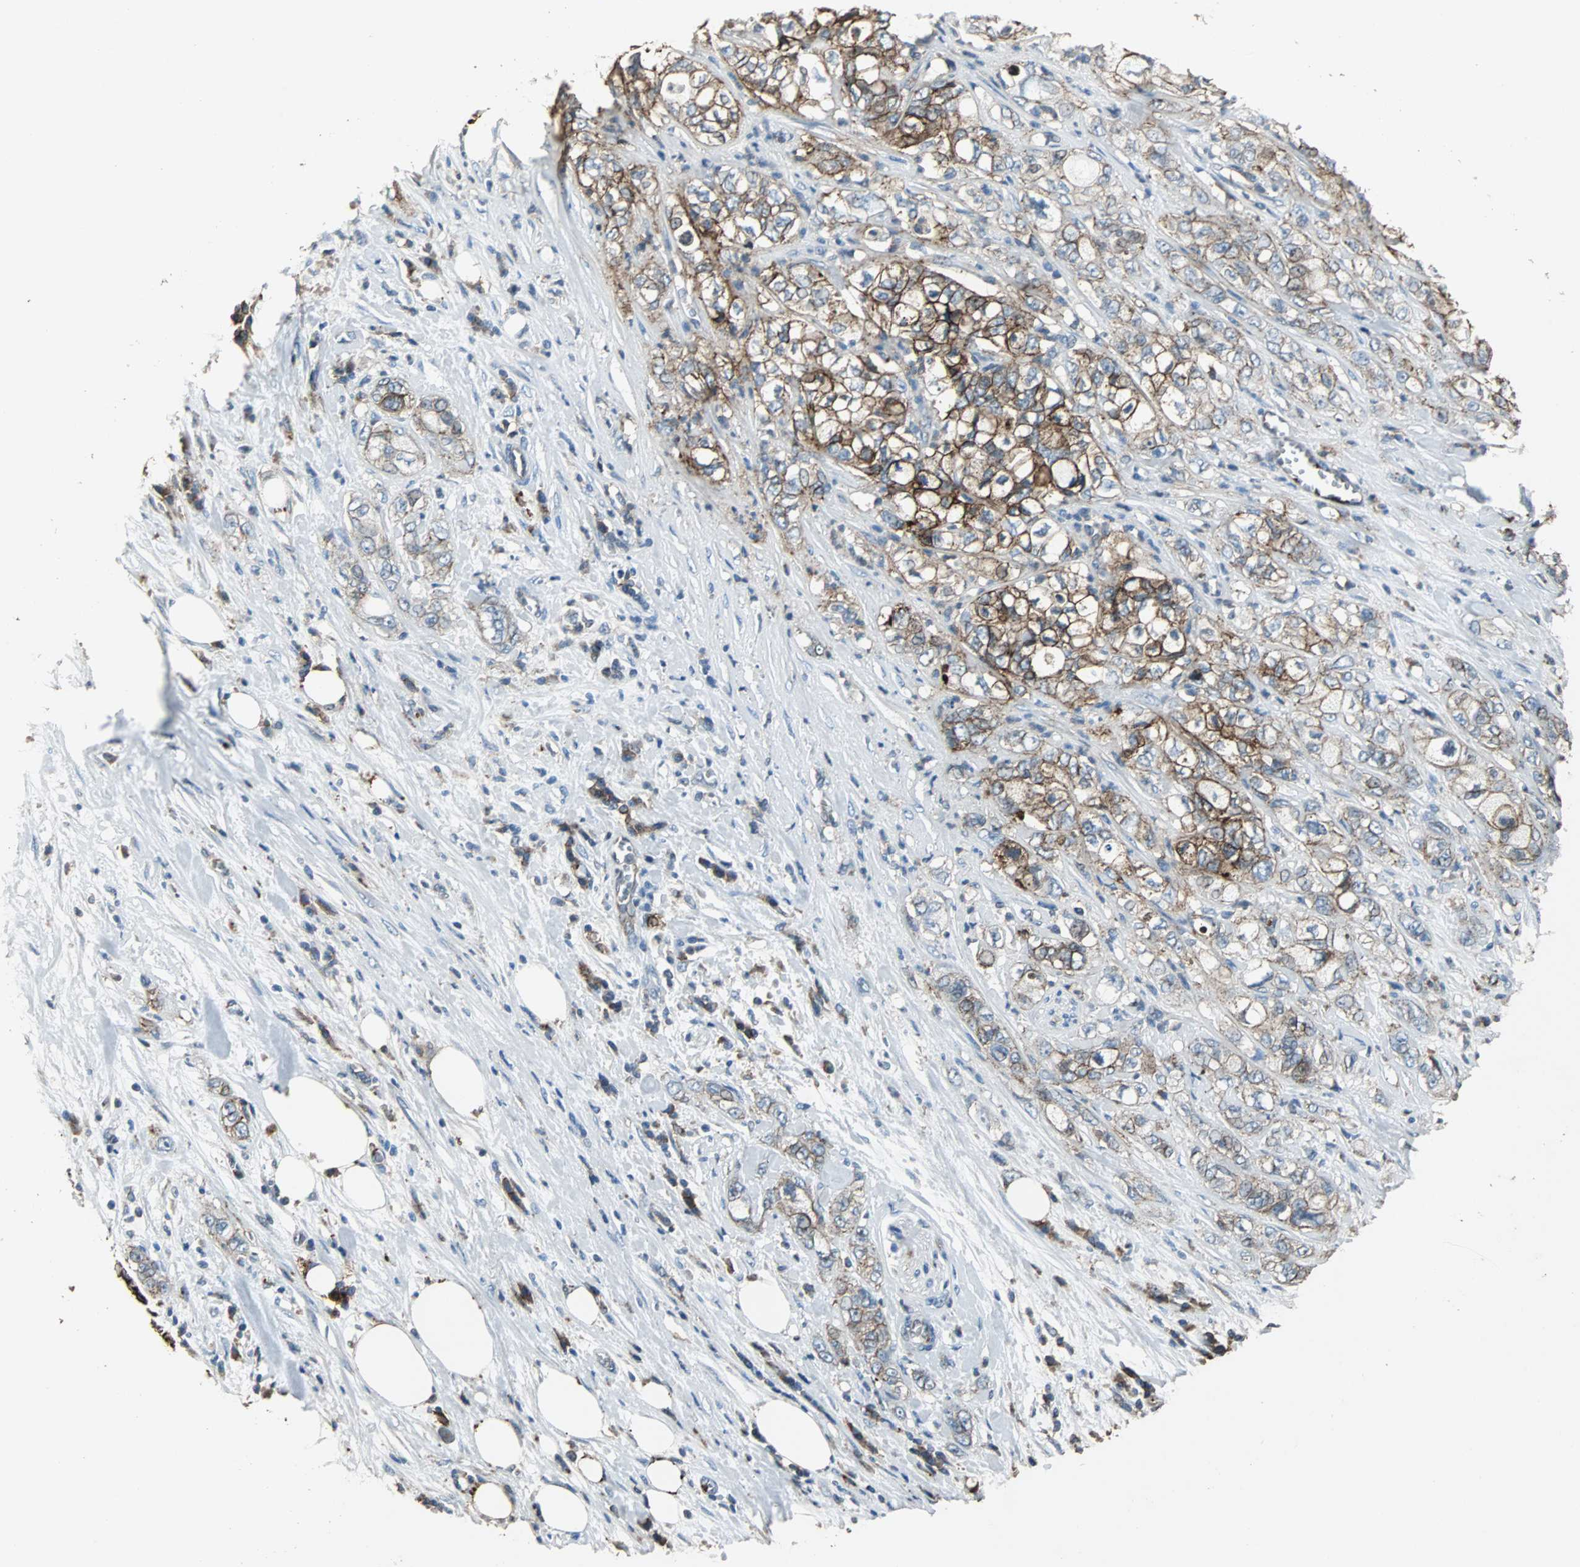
{"staining": {"intensity": "moderate", "quantity": ">75%", "location": "cytoplasmic/membranous"}, "tissue": "pancreatic cancer", "cell_type": "Tumor cells", "image_type": "cancer", "snomed": [{"axis": "morphology", "description": "Adenocarcinoma, NOS"}, {"axis": "topography", "description": "Pancreas"}], "caption": "Human pancreatic cancer (adenocarcinoma) stained with a protein marker exhibits moderate staining in tumor cells.", "gene": "F11R", "patient": {"sex": "male", "age": 70}}